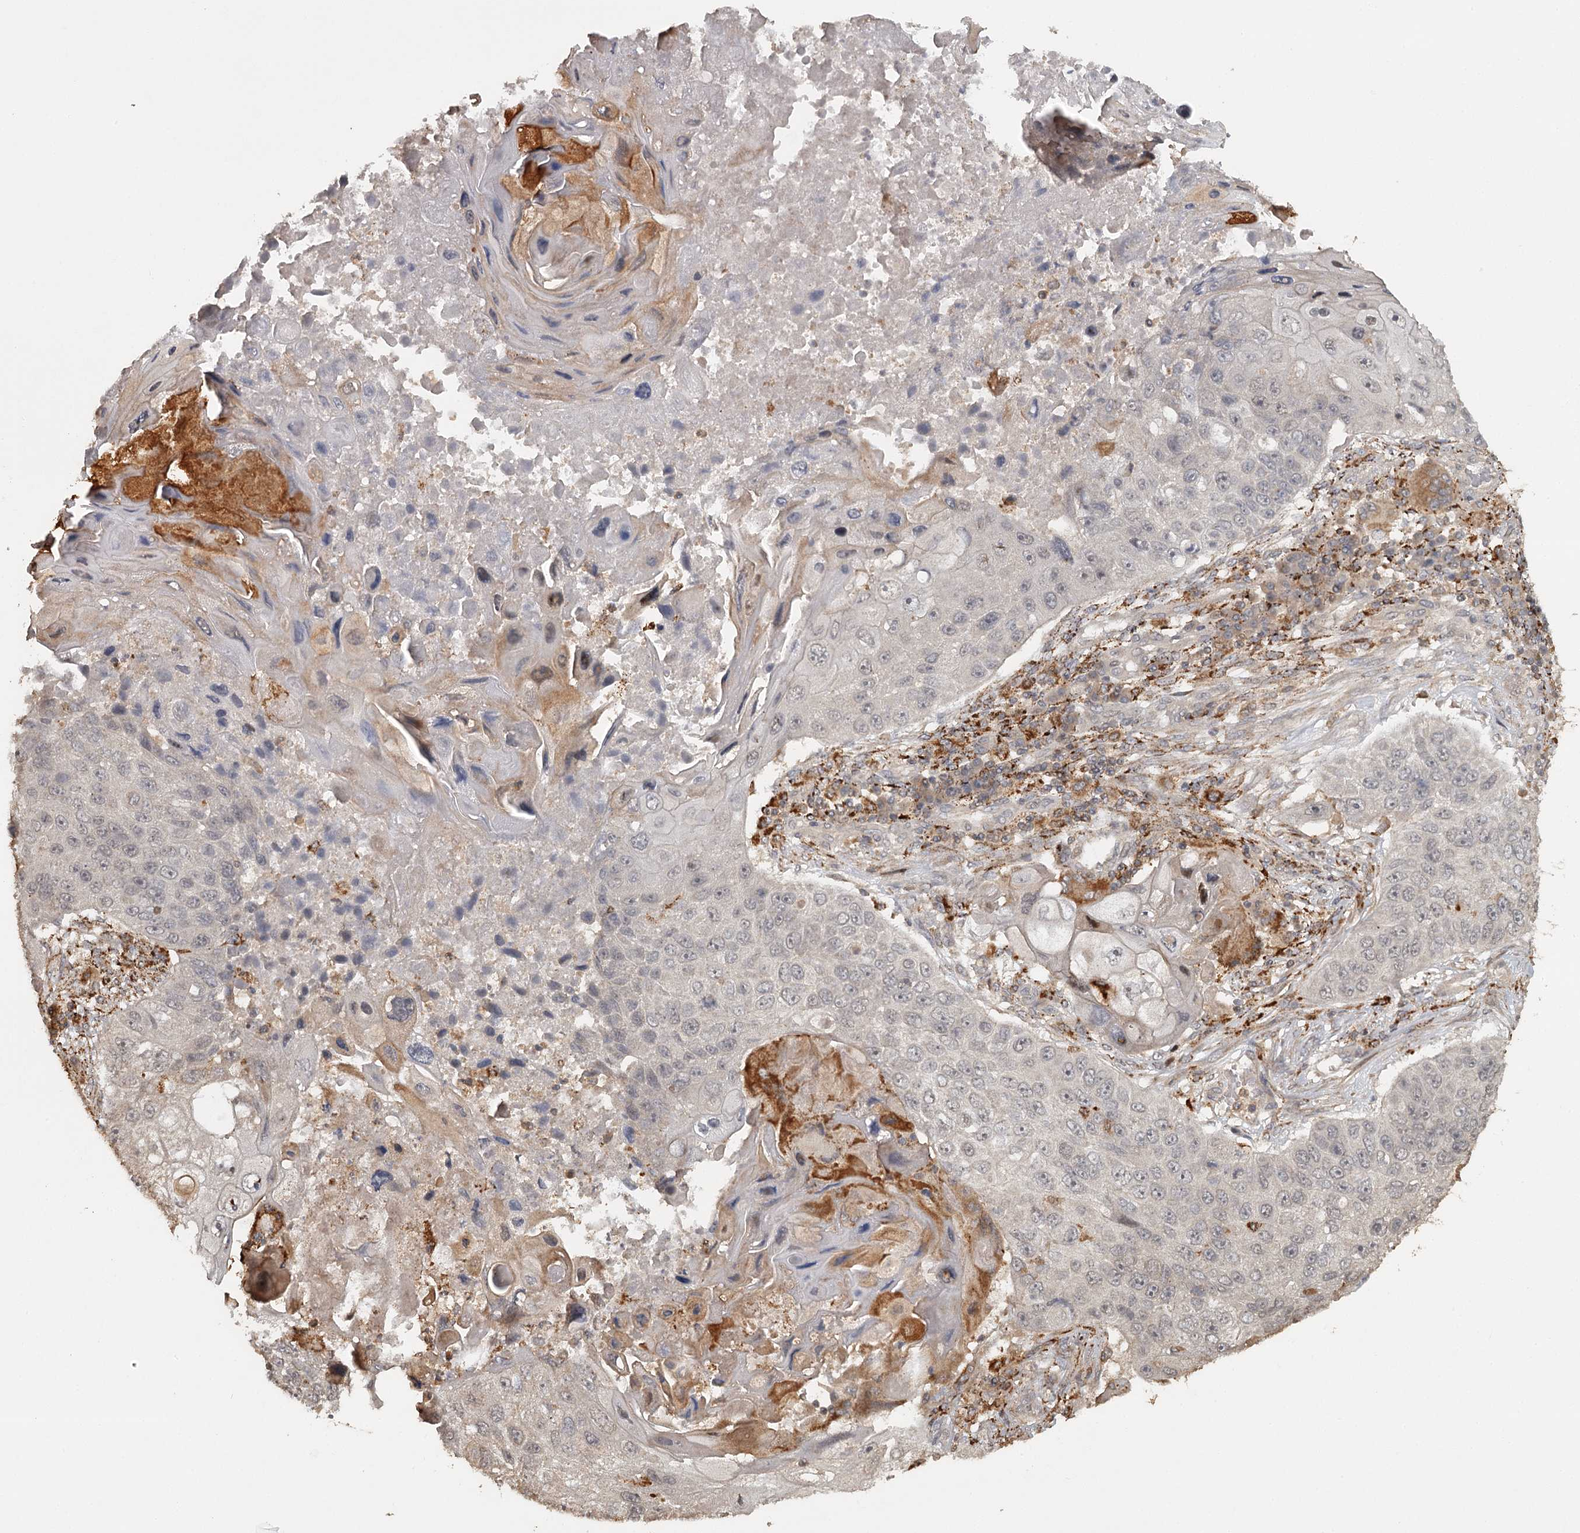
{"staining": {"intensity": "moderate", "quantity": "<25%", "location": "cytoplasmic/membranous"}, "tissue": "lung cancer", "cell_type": "Tumor cells", "image_type": "cancer", "snomed": [{"axis": "morphology", "description": "Squamous cell carcinoma, NOS"}, {"axis": "topography", "description": "Lung"}], "caption": "Immunohistochemistry micrograph of human lung cancer stained for a protein (brown), which shows low levels of moderate cytoplasmic/membranous expression in approximately <25% of tumor cells.", "gene": "FAXC", "patient": {"sex": "male", "age": 61}}